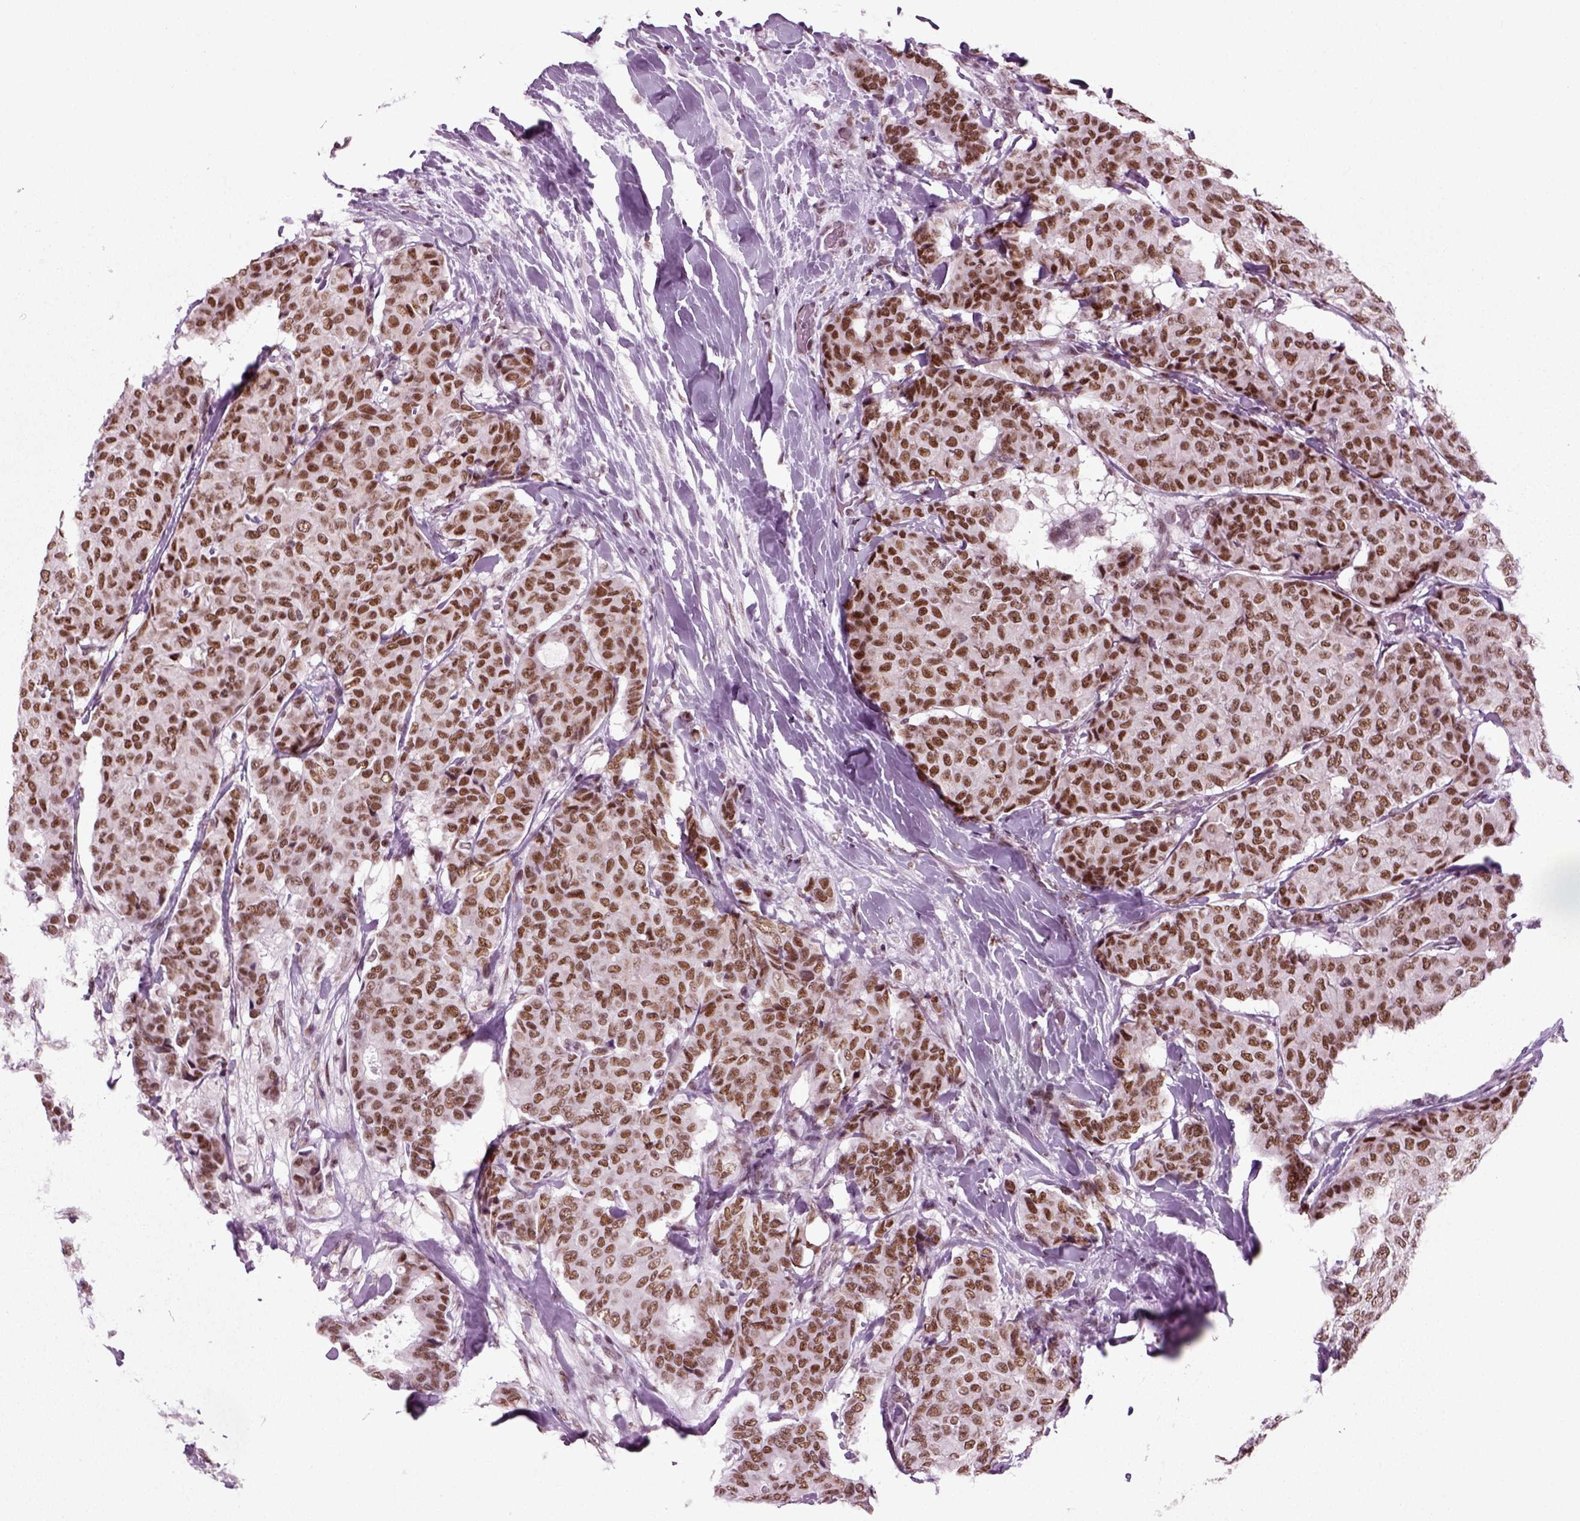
{"staining": {"intensity": "strong", "quantity": ">75%", "location": "nuclear"}, "tissue": "breast cancer", "cell_type": "Tumor cells", "image_type": "cancer", "snomed": [{"axis": "morphology", "description": "Duct carcinoma"}, {"axis": "topography", "description": "Breast"}], "caption": "Breast cancer stained with a protein marker exhibits strong staining in tumor cells.", "gene": "RCOR3", "patient": {"sex": "female", "age": 75}}